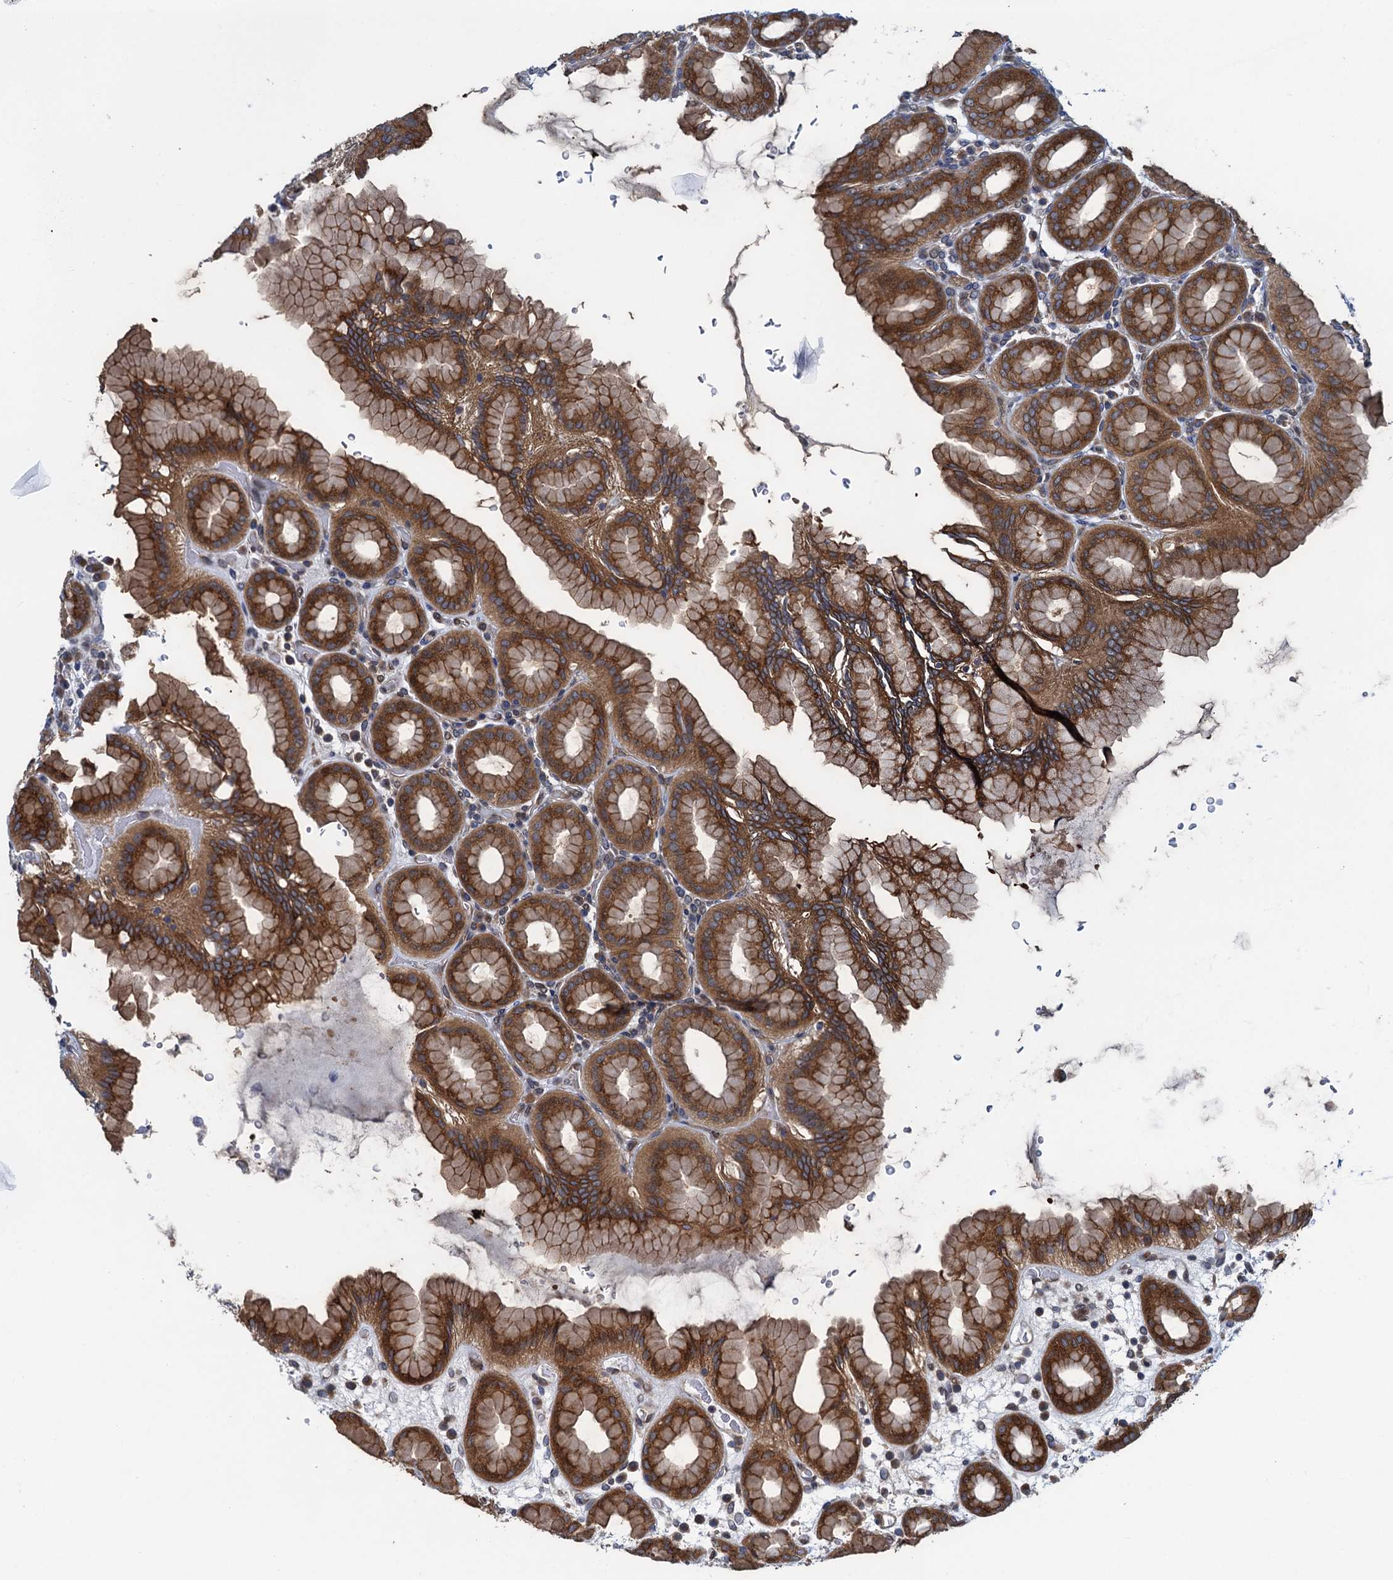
{"staining": {"intensity": "moderate", "quantity": ">75%", "location": "cytoplasmic/membranous"}, "tissue": "stomach", "cell_type": "Glandular cells", "image_type": "normal", "snomed": [{"axis": "morphology", "description": "Normal tissue, NOS"}, {"axis": "topography", "description": "Stomach, upper"}], "caption": "Immunohistochemistry histopathology image of normal stomach: human stomach stained using immunohistochemistry (IHC) shows medium levels of moderate protein expression localized specifically in the cytoplasmic/membranous of glandular cells, appearing as a cytoplasmic/membranous brown color.", "gene": "RNF125", "patient": {"sex": "male", "age": 68}}